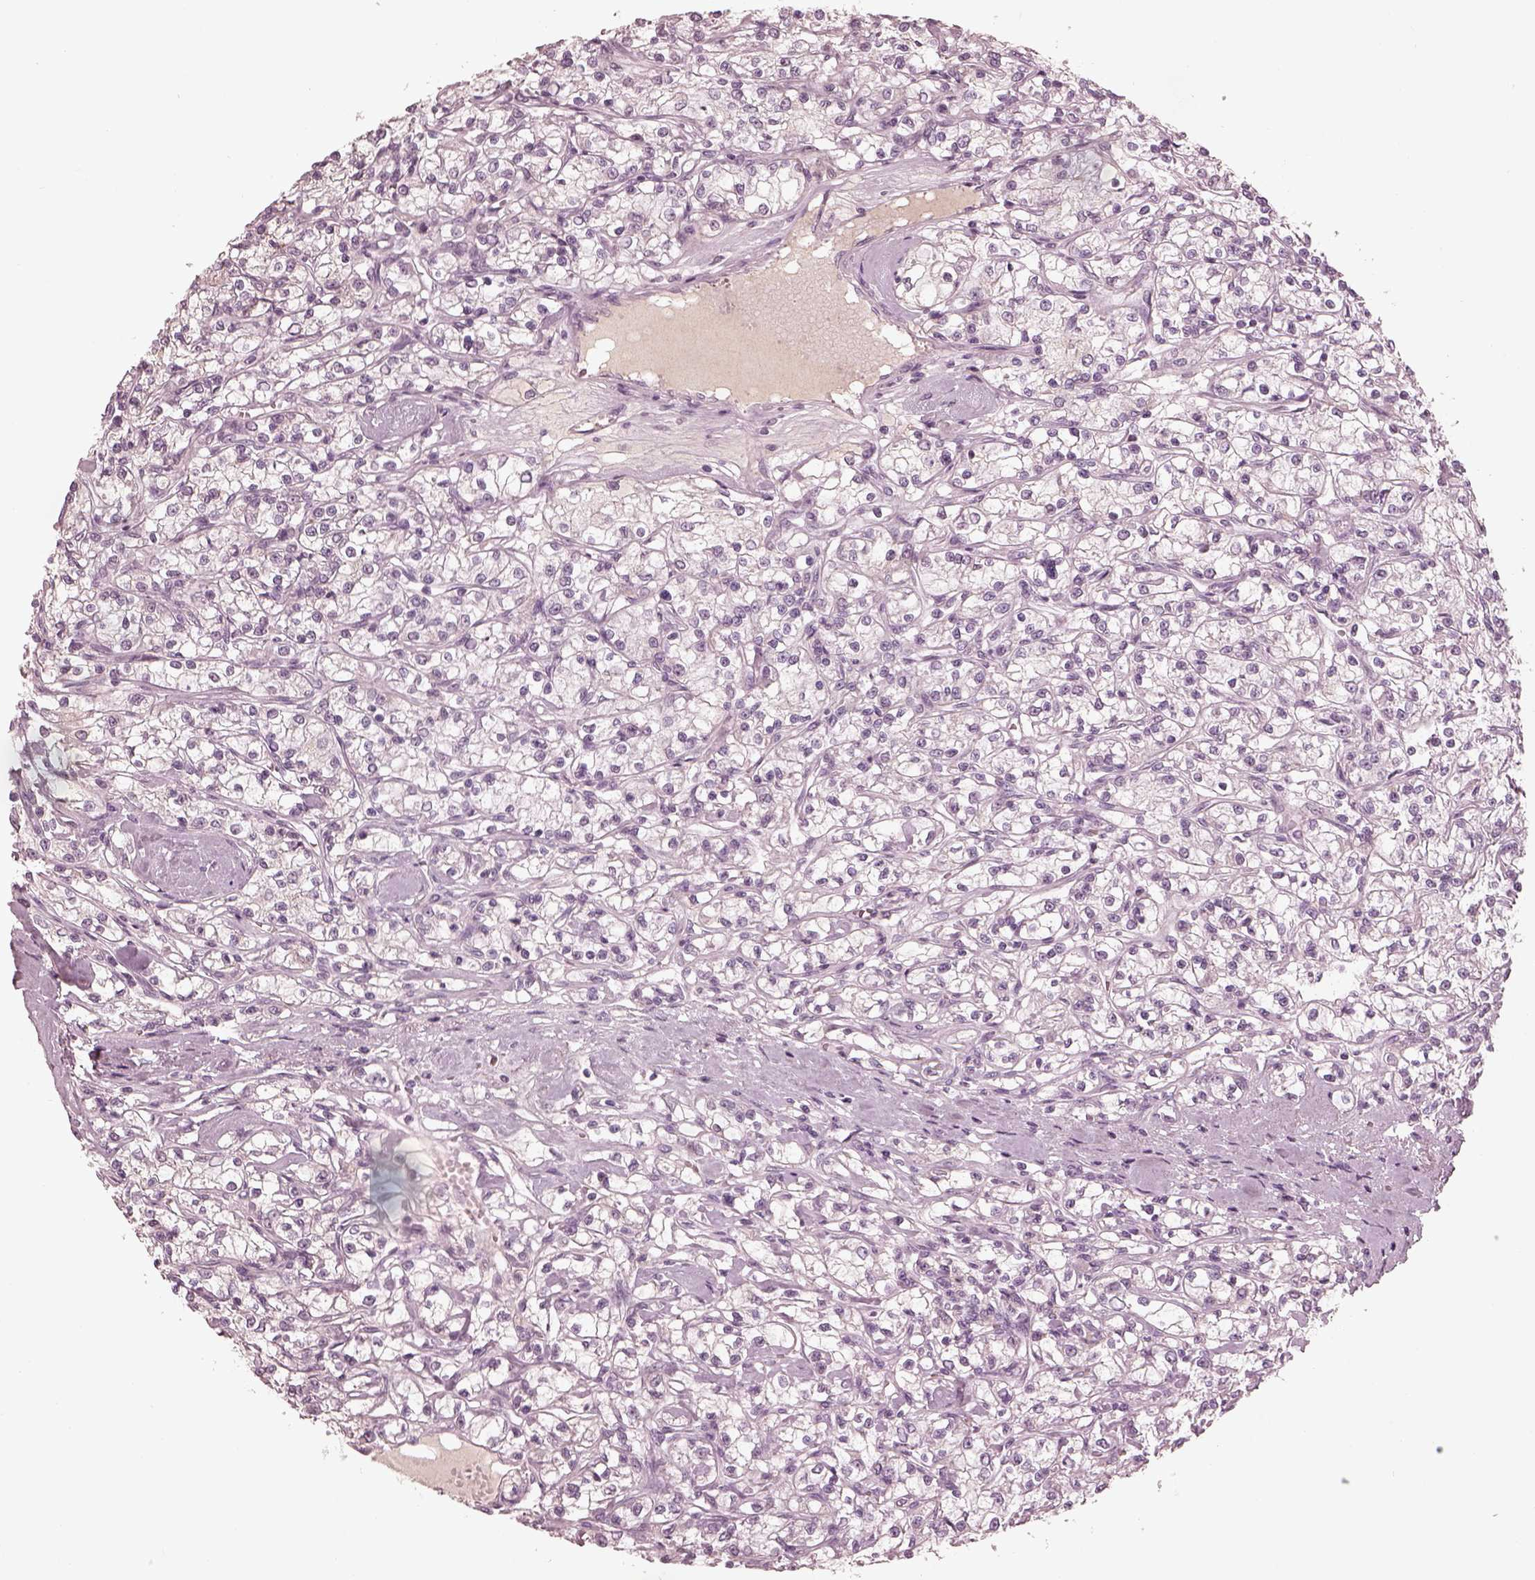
{"staining": {"intensity": "negative", "quantity": "none", "location": "none"}, "tissue": "renal cancer", "cell_type": "Tumor cells", "image_type": "cancer", "snomed": [{"axis": "morphology", "description": "Adenocarcinoma, NOS"}, {"axis": "topography", "description": "Kidney"}], "caption": "This is an immunohistochemistry (IHC) image of renal adenocarcinoma. There is no staining in tumor cells.", "gene": "KCNA2", "patient": {"sex": "female", "age": 59}}